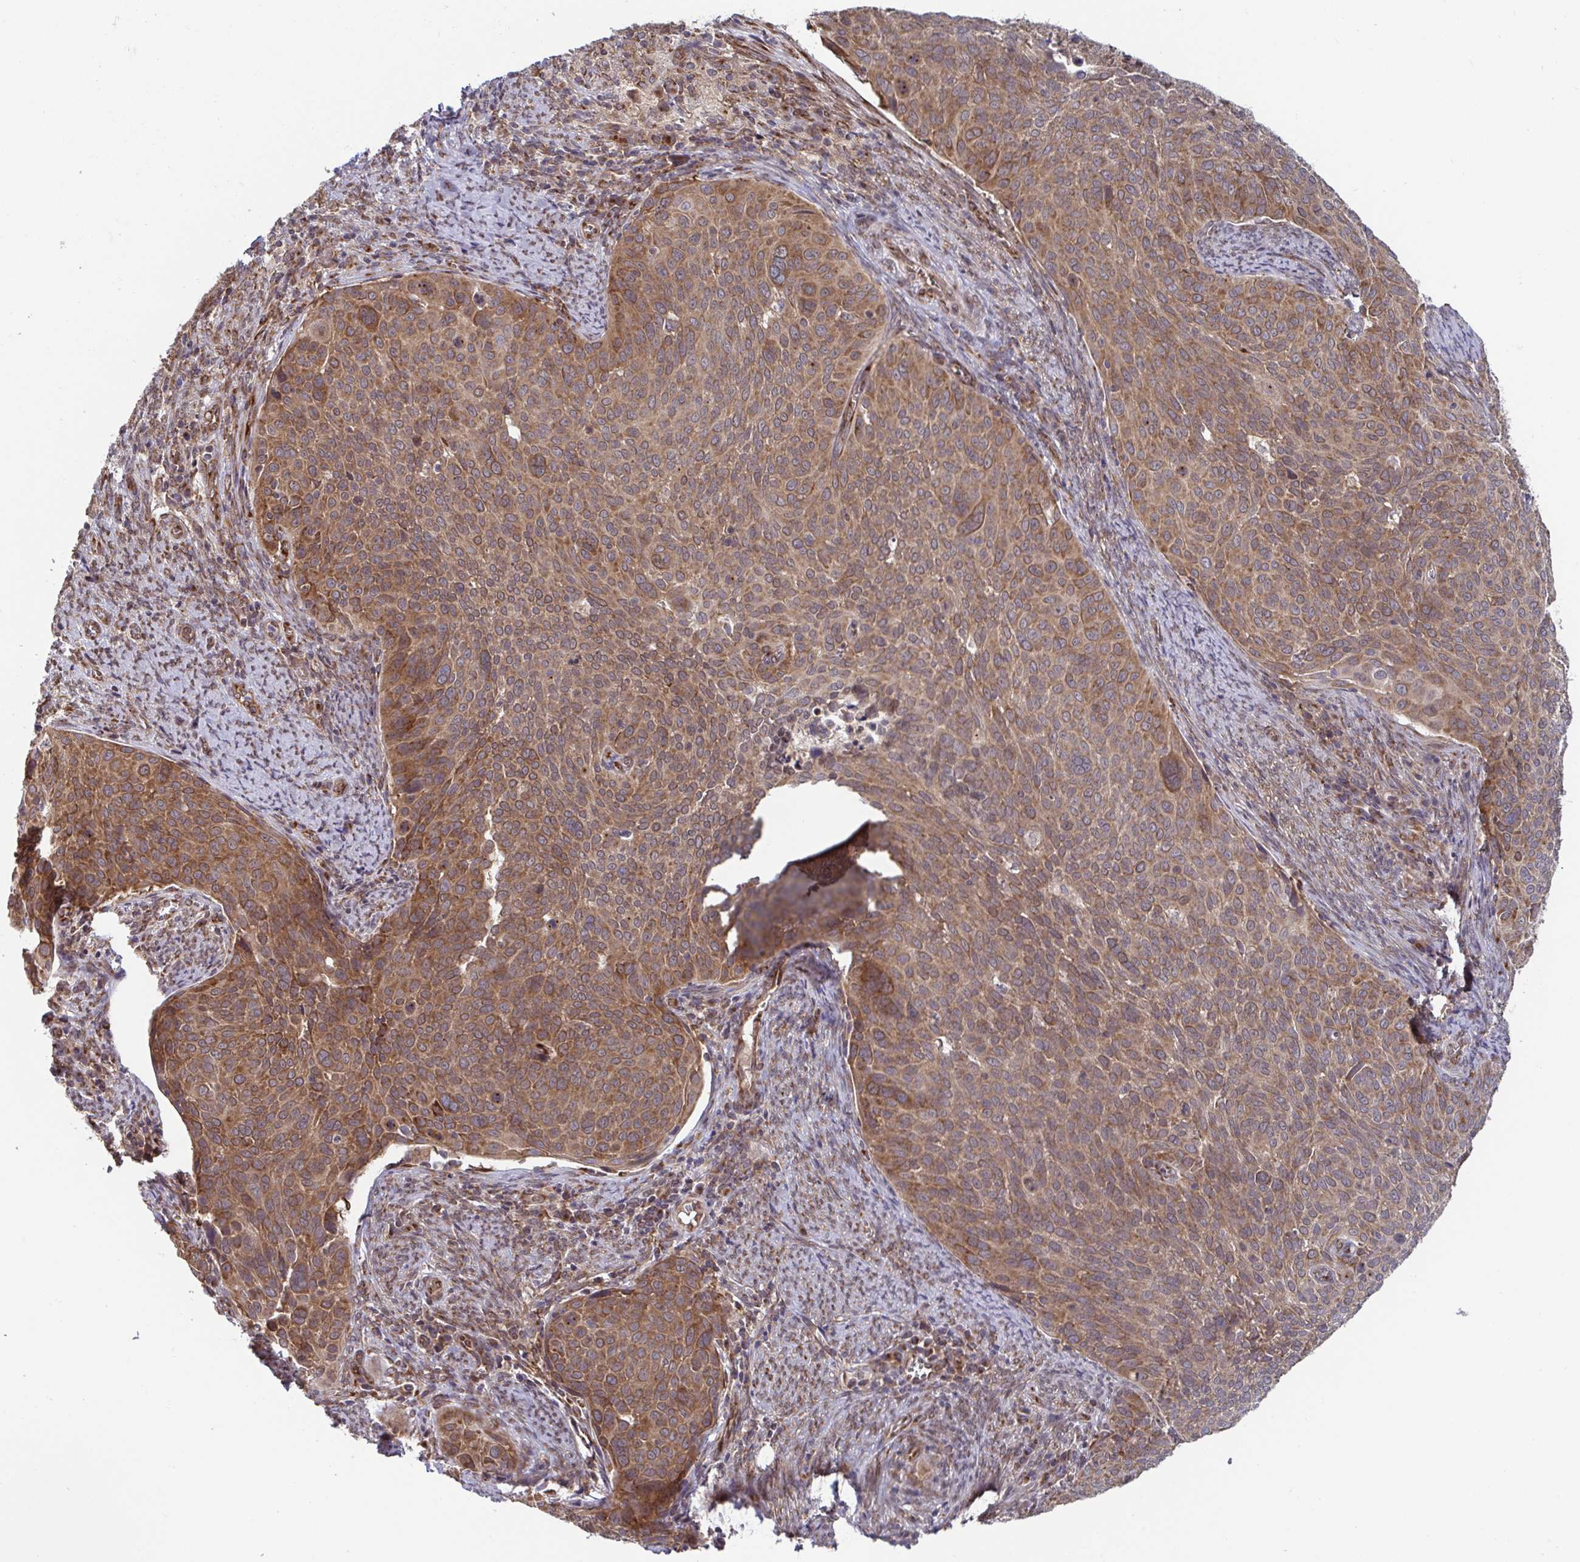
{"staining": {"intensity": "moderate", "quantity": ">75%", "location": "cytoplasmic/membranous"}, "tissue": "cervical cancer", "cell_type": "Tumor cells", "image_type": "cancer", "snomed": [{"axis": "morphology", "description": "Squamous cell carcinoma, NOS"}, {"axis": "topography", "description": "Cervix"}], "caption": "High-magnification brightfield microscopy of squamous cell carcinoma (cervical) stained with DAB (3,3'-diaminobenzidine) (brown) and counterstained with hematoxylin (blue). tumor cells exhibit moderate cytoplasmic/membranous positivity is seen in about>75% of cells. (DAB = brown stain, brightfield microscopy at high magnification).", "gene": "ATP5MJ", "patient": {"sex": "female", "age": 39}}